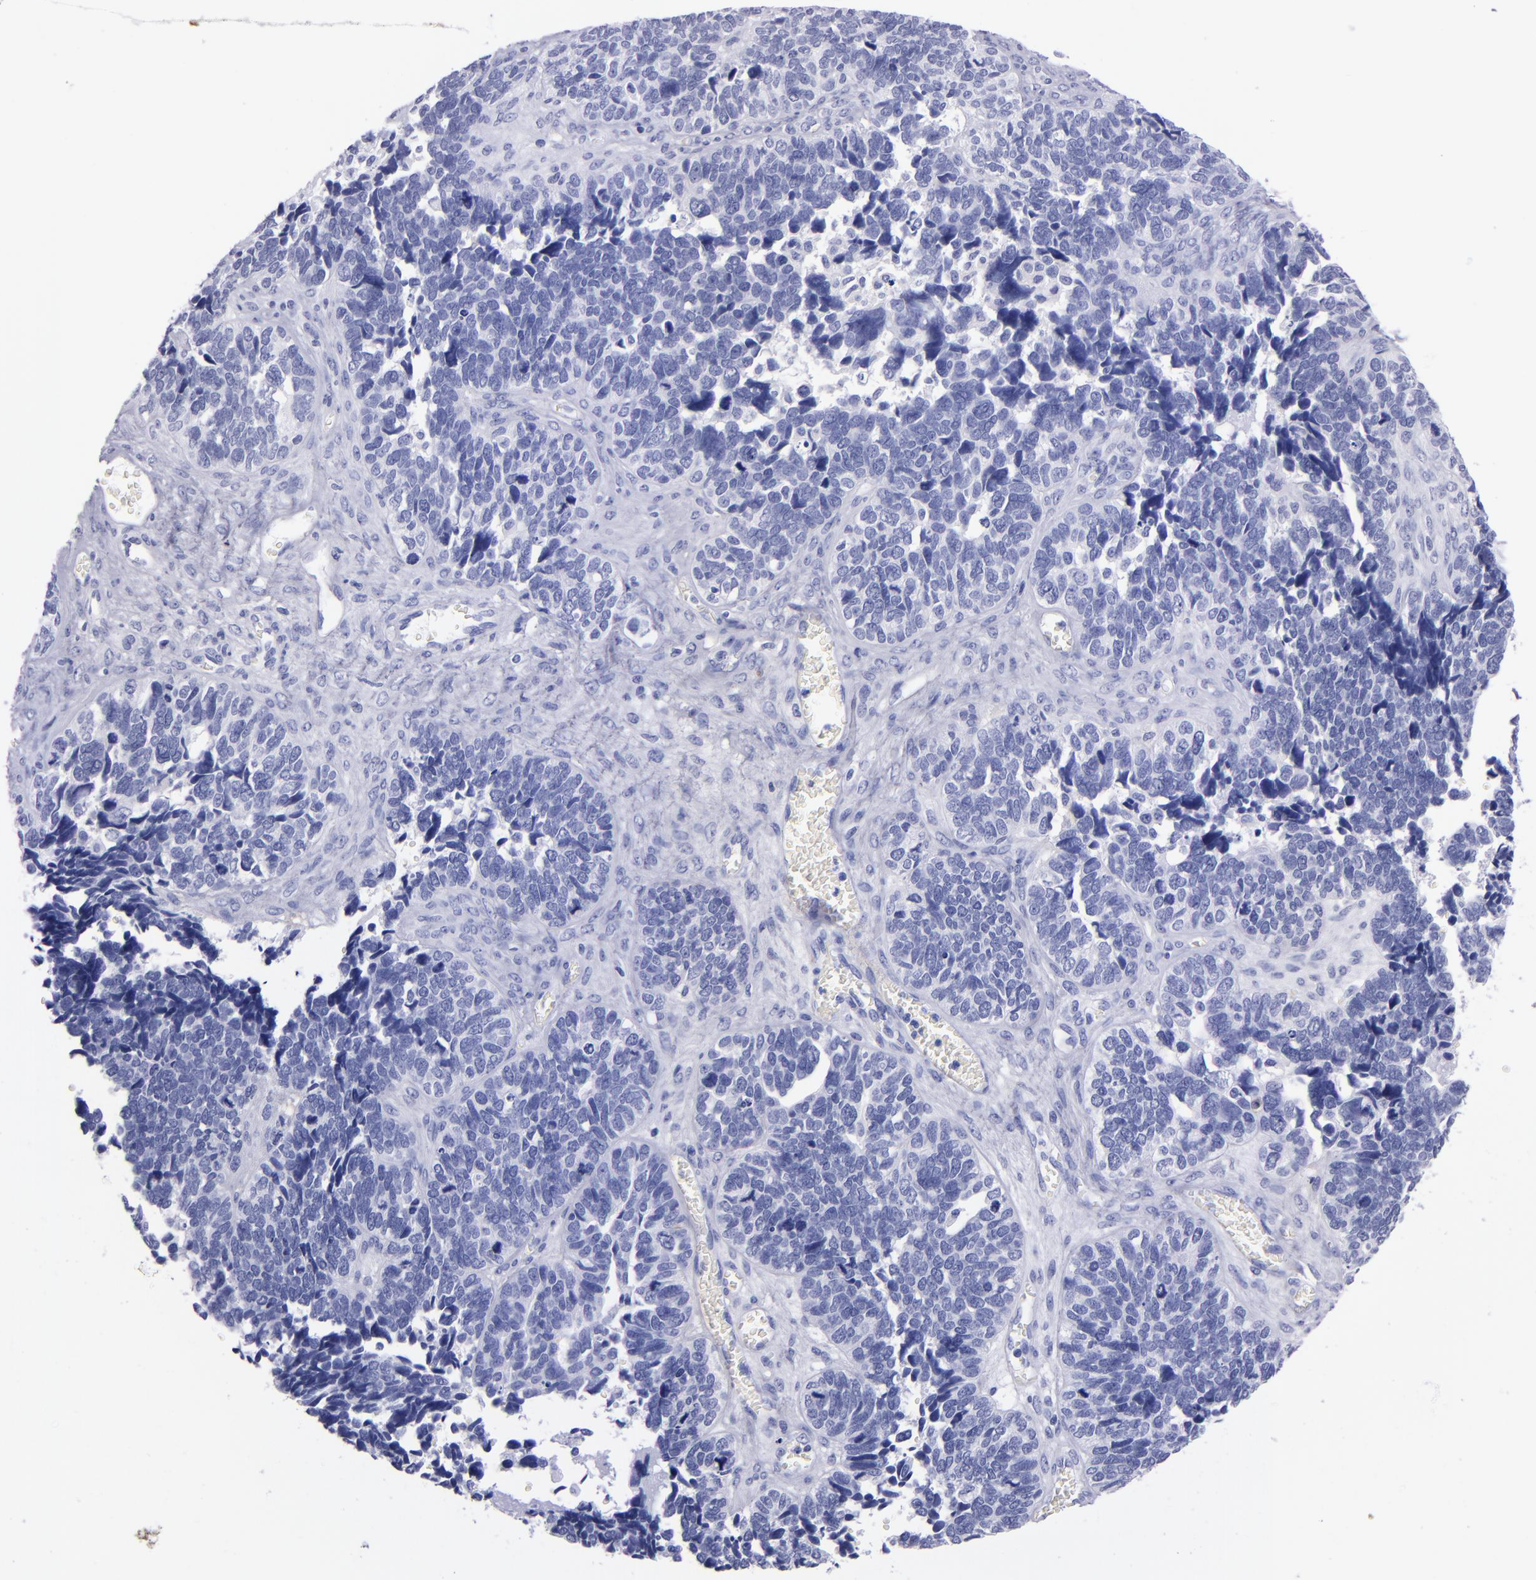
{"staining": {"intensity": "negative", "quantity": "none", "location": "none"}, "tissue": "ovarian cancer", "cell_type": "Tumor cells", "image_type": "cancer", "snomed": [{"axis": "morphology", "description": "Cystadenocarcinoma, serous, NOS"}, {"axis": "topography", "description": "Ovary"}], "caption": "Histopathology image shows no protein staining in tumor cells of serous cystadenocarcinoma (ovarian) tissue.", "gene": "CD38", "patient": {"sex": "female", "age": 77}}